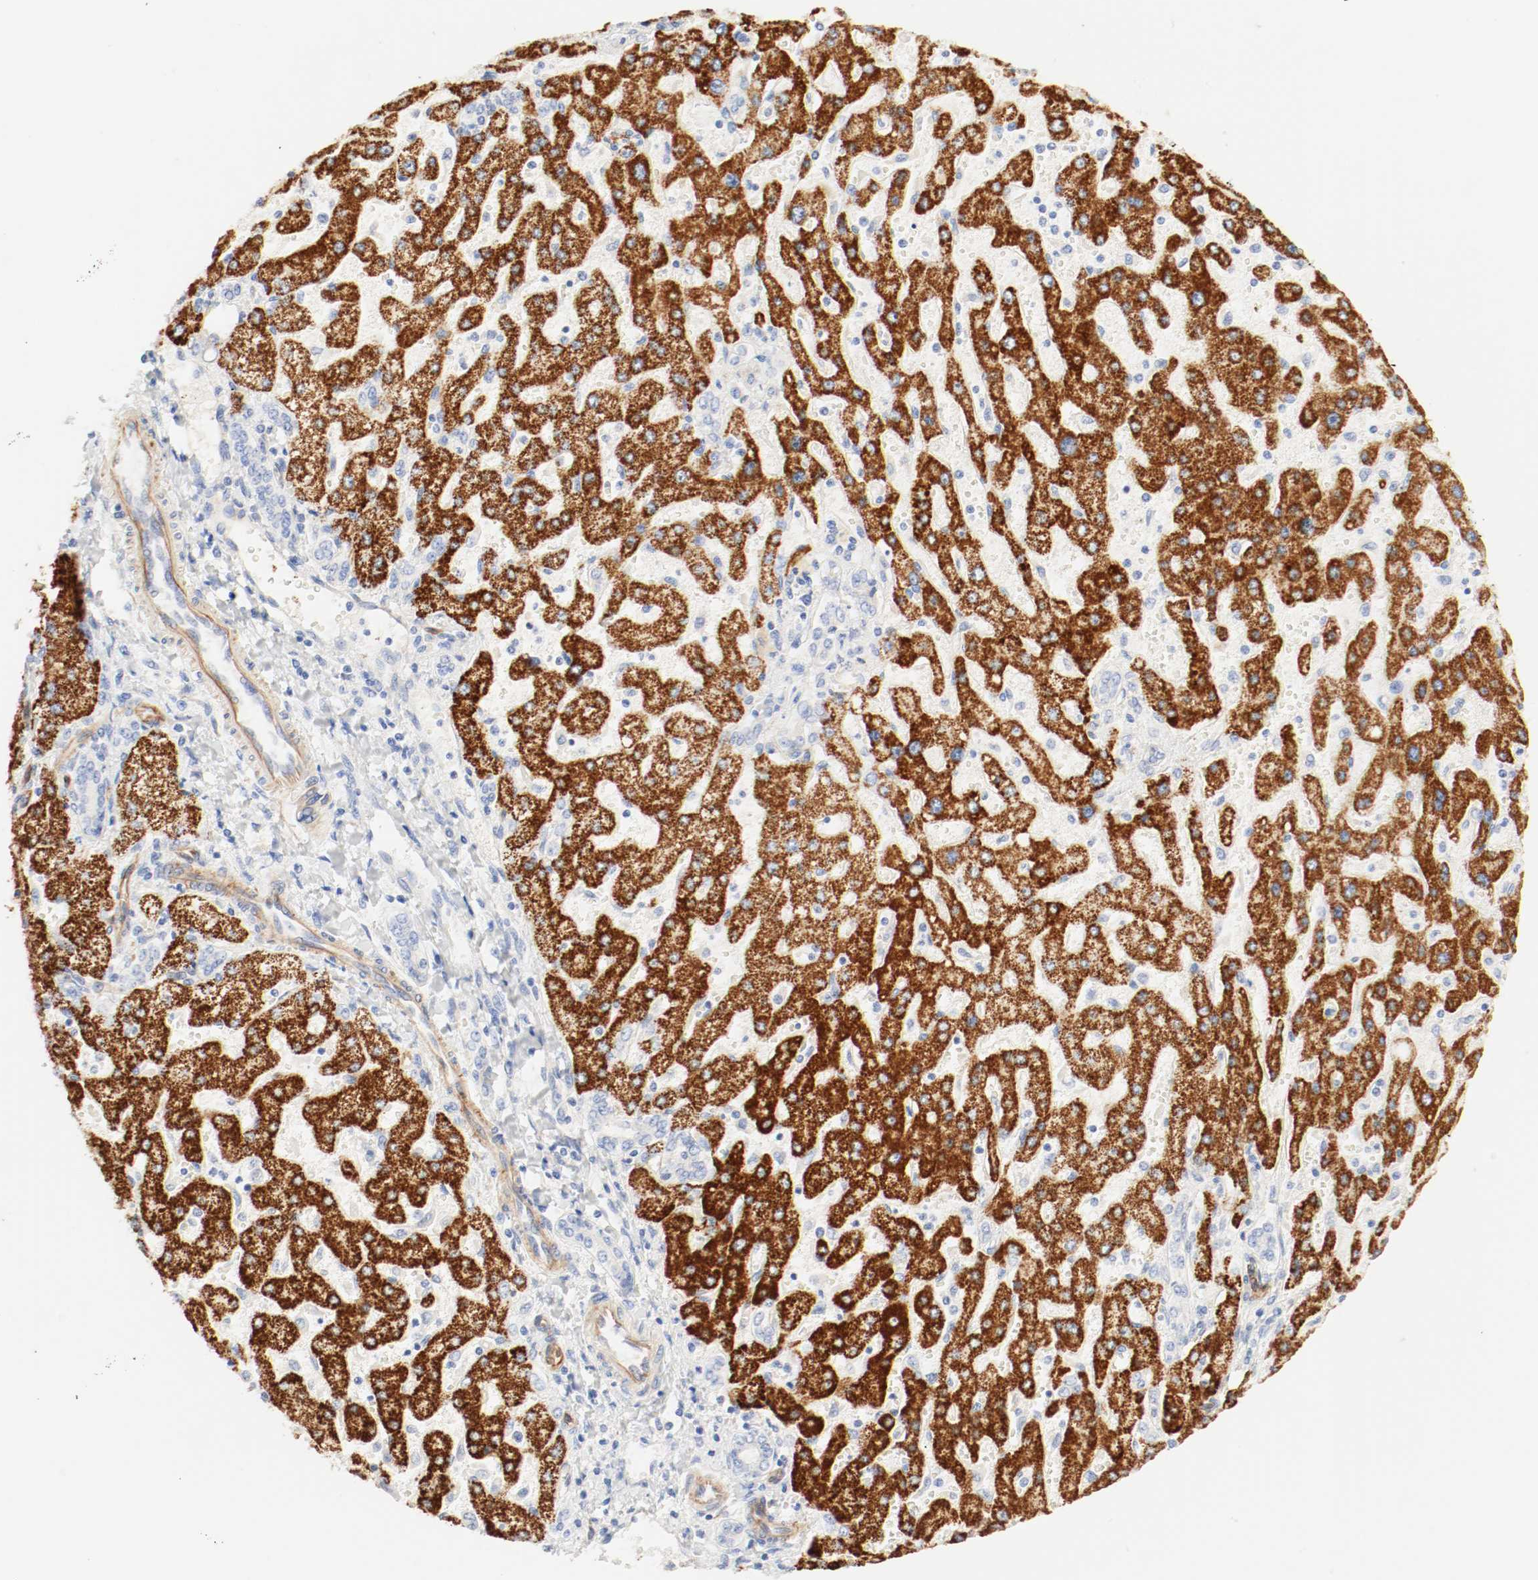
{"staining": {"intensity": "strong", "quantity": ">75%", "location": "cytoplasmic/membranous"}, "tissue": "liver cancer", "cell_type": "Tumor cells", "image_type": "cancer", "snomed": [{"axis": "morphology", "description": "Carcinoma, Hepatocellular, NOS"}, {"axis": "topography", "description": "Liver"}], "caption": "IHC image of human hepatocellular carcinoma (liver) stained for a protein (brown), which demonstrates high levels of strong cytoplasmic/membranous positivity in approximately >75% of tumor cells.", "gene": "GIT1", "patient": {"sex": "female", "age": 53}}